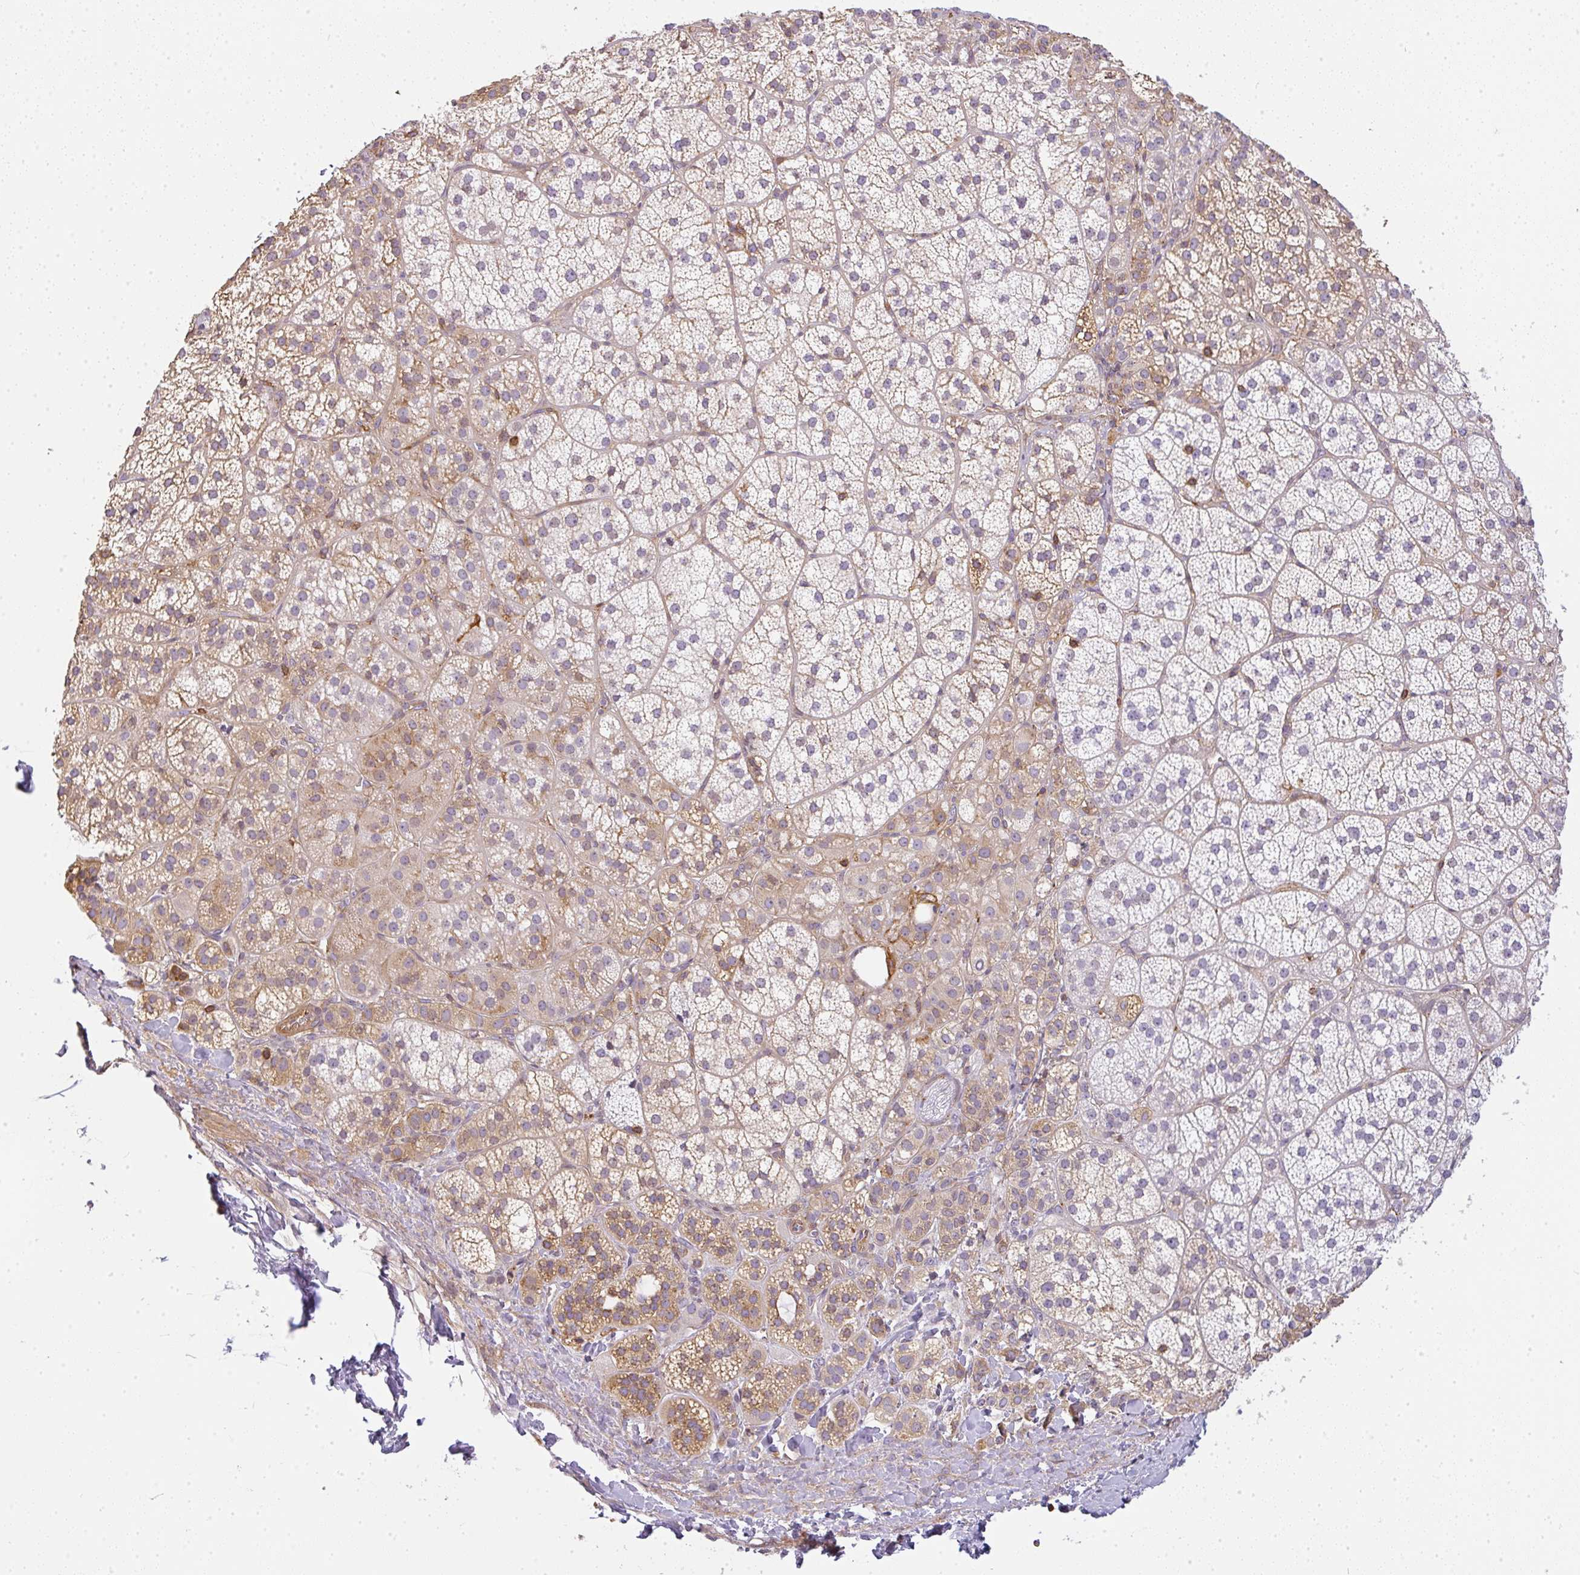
{"staining": {"intensity": "moderate", "quantity": "25%-75%", "location": "cytoplasmic/membranous"}, "tissue": "adrenal gland", "cell_type": "Glandular cells", "image_type": "normal", "snomed": [{"axis": "morphology", "description": "Normal tissue, NOS"}, {"axis": "topography", "description": "Adrenal gland"}], "caption": "The image exhibits staining of normal adrenal gland, revealing moderate cytoplasmic/membranous protein expression (brown color) within glandular cells.", "gene": "SULF1", "patient": {"sex": "female", "age": 60}}